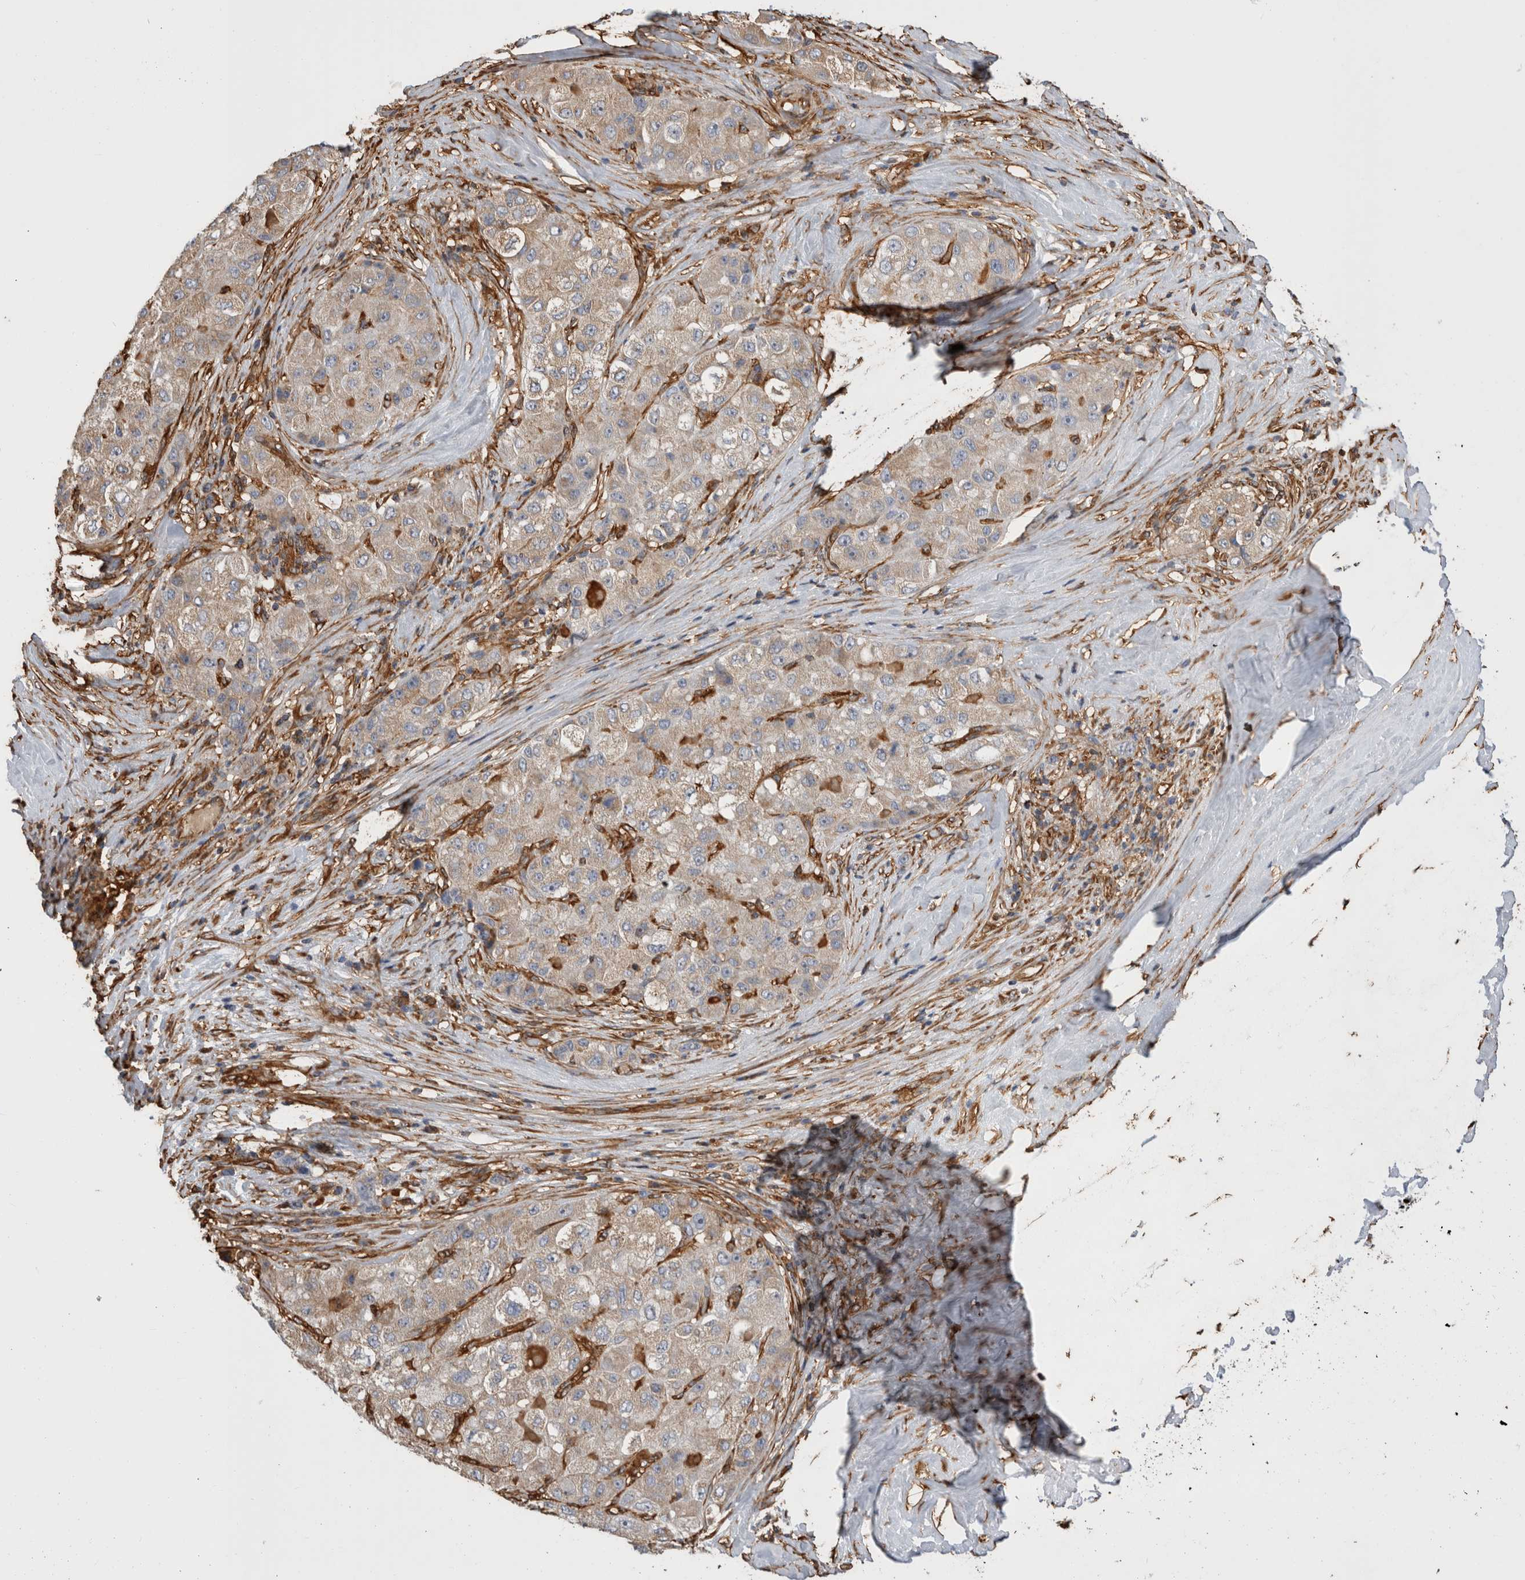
{"staining": {"intensity": "weak", "quantity": "<25%", "location": "cytoplasmic/membranous"}, "tissue": "liver cancer", "cell_type": "Tumor cells", "image_type": "cancer", "snomed": [{"axis": "morphology", "description": "Carcinoma, Hepatocellular, NOS"}, {"axis": "topography", "description": "Liver"}], "caption": "Human liver cancer (hepatocellular carcinoma) stained for a protein using immunohistochemistry exhibits no positivity in tumor cells.", "gene": "ZNF397", "patient": {"sex": "male", "age": 80}}